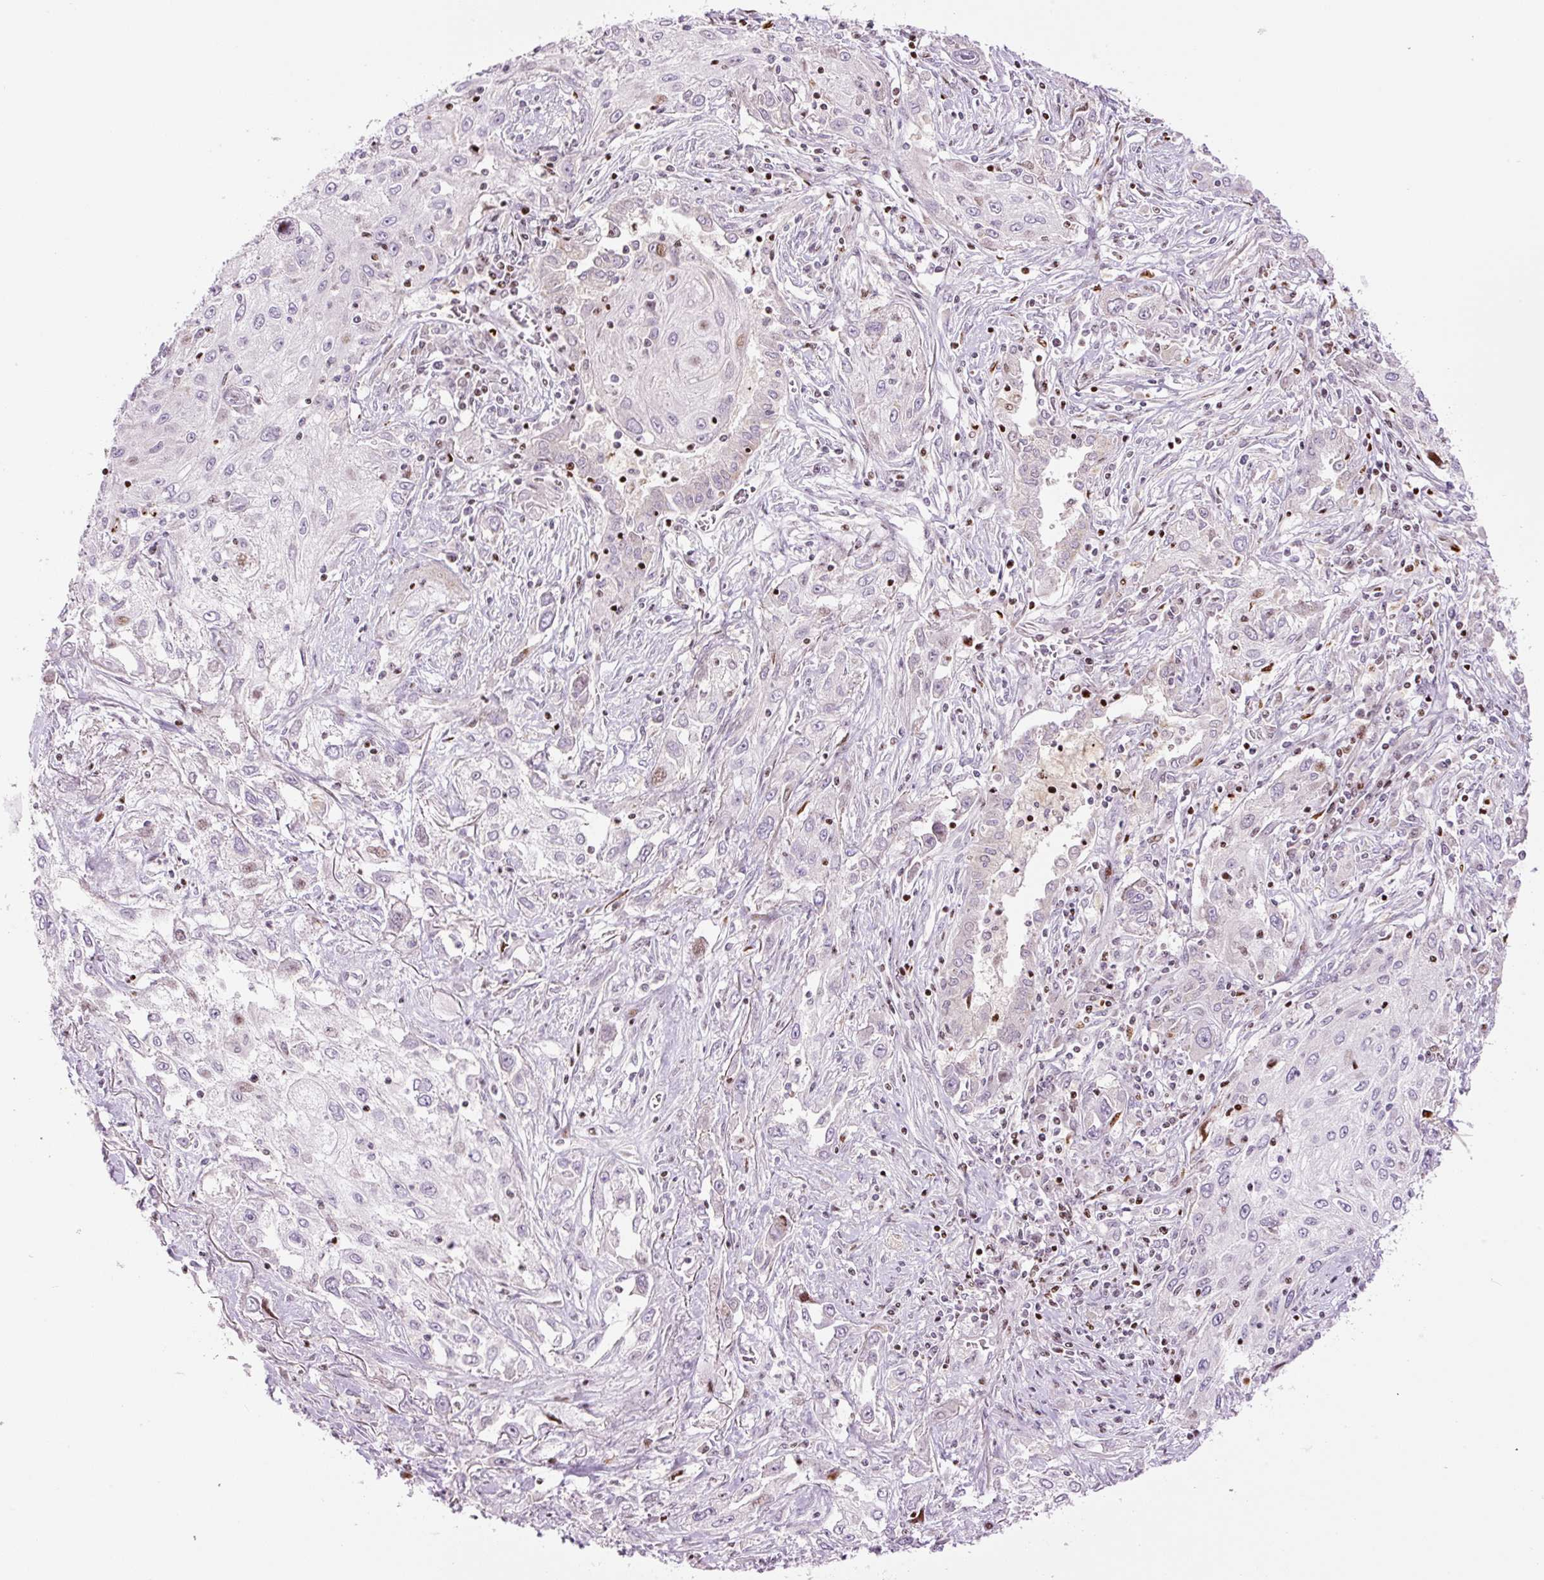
{"staining": {"intensity": "weak", "quantity": "<25%", "location": "nuclear"}, "tissue": "lung cancer", "cell_type": "Tumor cells", "image_type": "cancer", "snomed": [{"axis": "morphology", "description": "Squamous cell carcinoma, NOS"}, {"axis": "topography", "description": "Lung"}], "caption": "An IHC photomicrograph of lung squamous cell carcinoma is shown. There is no staining in tumor cells of lung squamous cell carcinoma. (Stains: DAB immunohistochemistry with hematoxylin counter stain, Microscopy: brightfield microscopy at high magnification).", "gene": "TMEM177", "patient": {"sex": "female", "age": 69}}